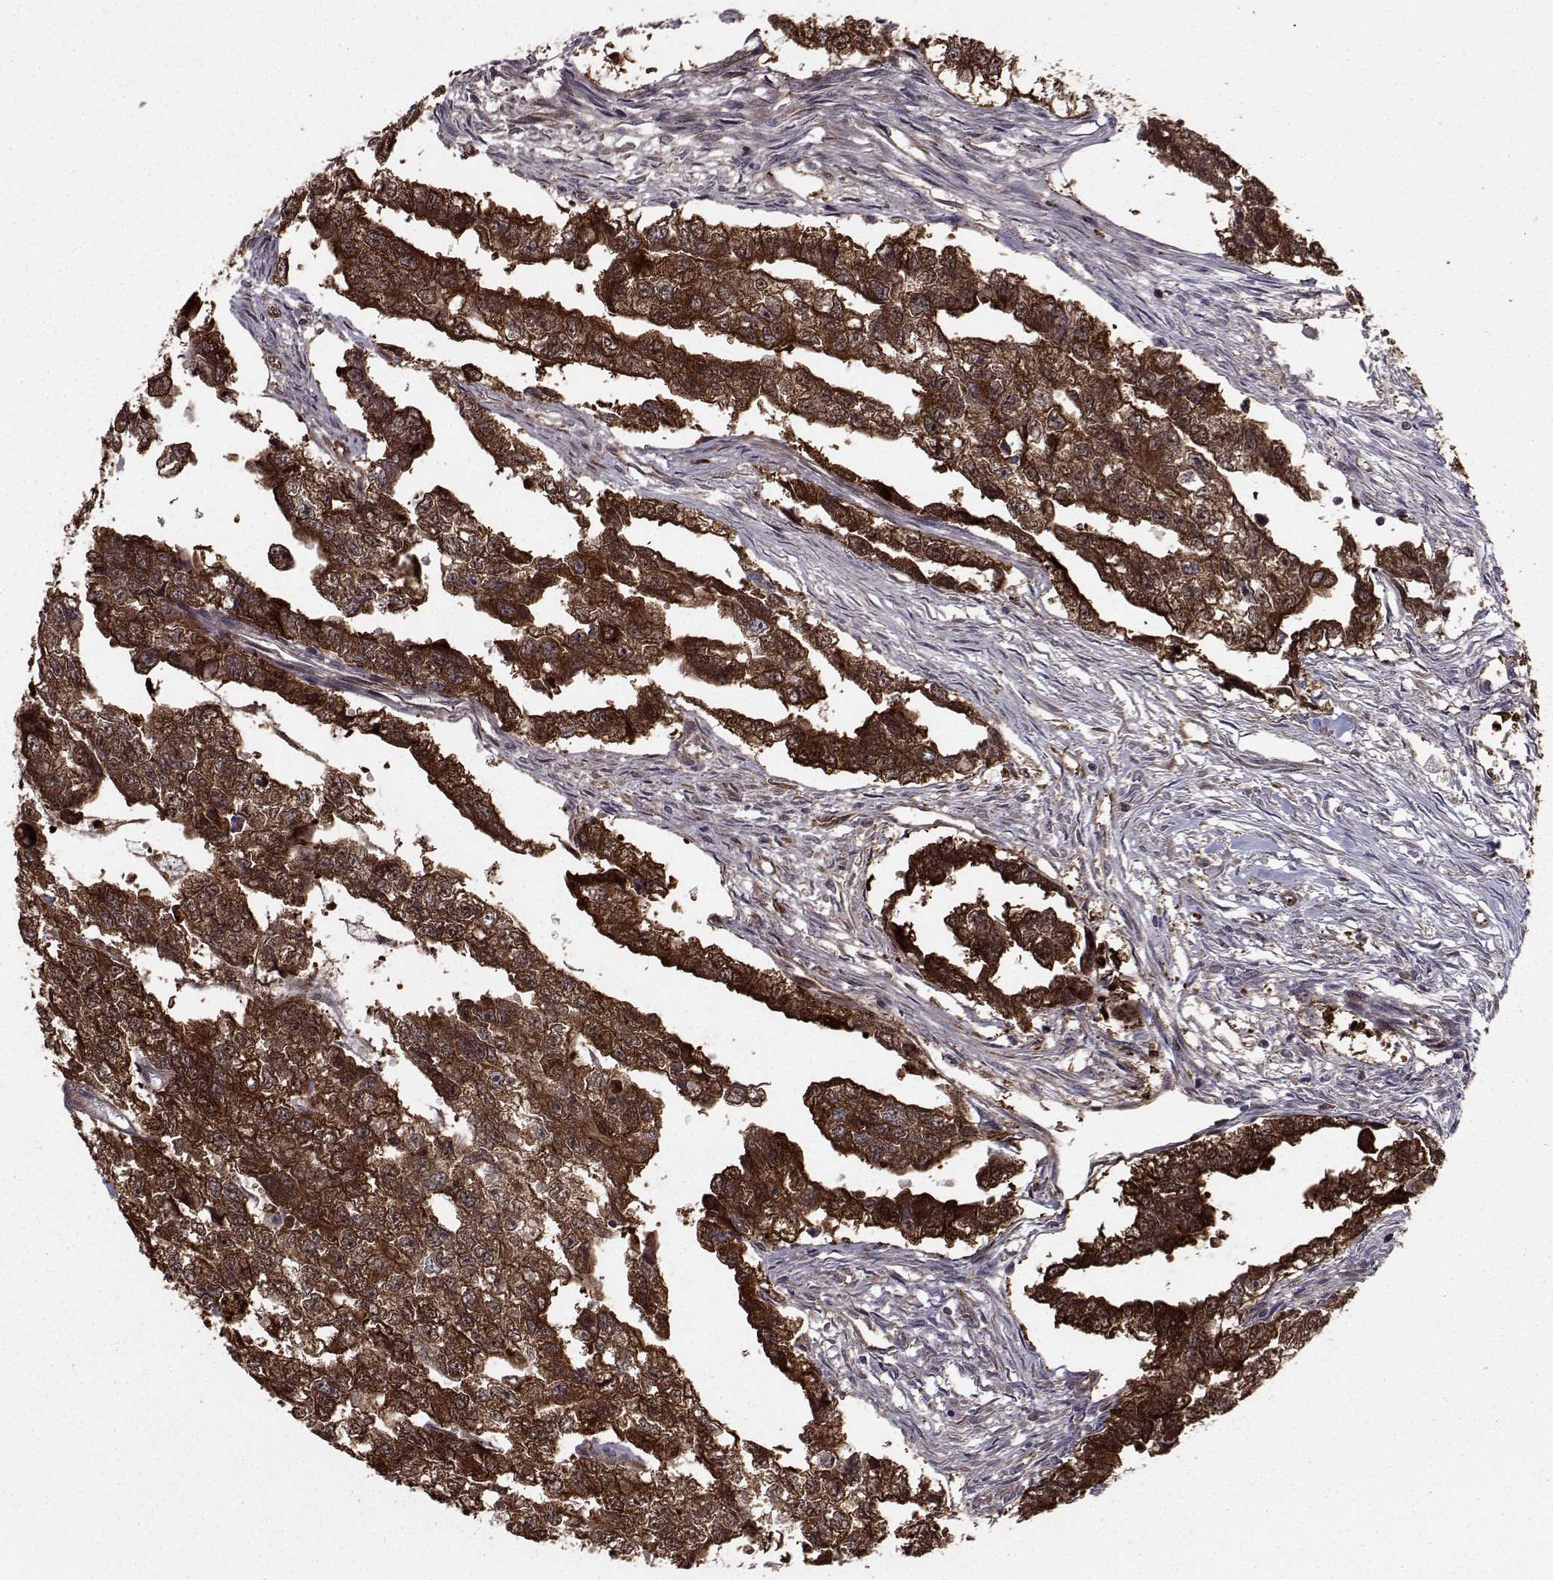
{"staining": {"intensity": "strong", "quantity": ">75%", "location": "cytoplasmic/membranous"}, "tissue": "testis cancer", "cell_type": "Tumor cells", "image_type": "cancer", "snomed": [{"axis": "morphology", "description": "Carcinoma, Embryonal, NOS"}, {"axis": "morphology", "description": "Teratoma, malignant, NOS"}, {"axis": "topography", "description": "Testis"}], "caption": "This histopathology image shows immunohistochemistry staining of testis cancer (embryonal carcinoma), with high strong cytoplasmic/membranous staining in approximately >75% of tumor cells.", "gene": "HSP90AB1", "patient": {"sex": "male", "age": 44}}